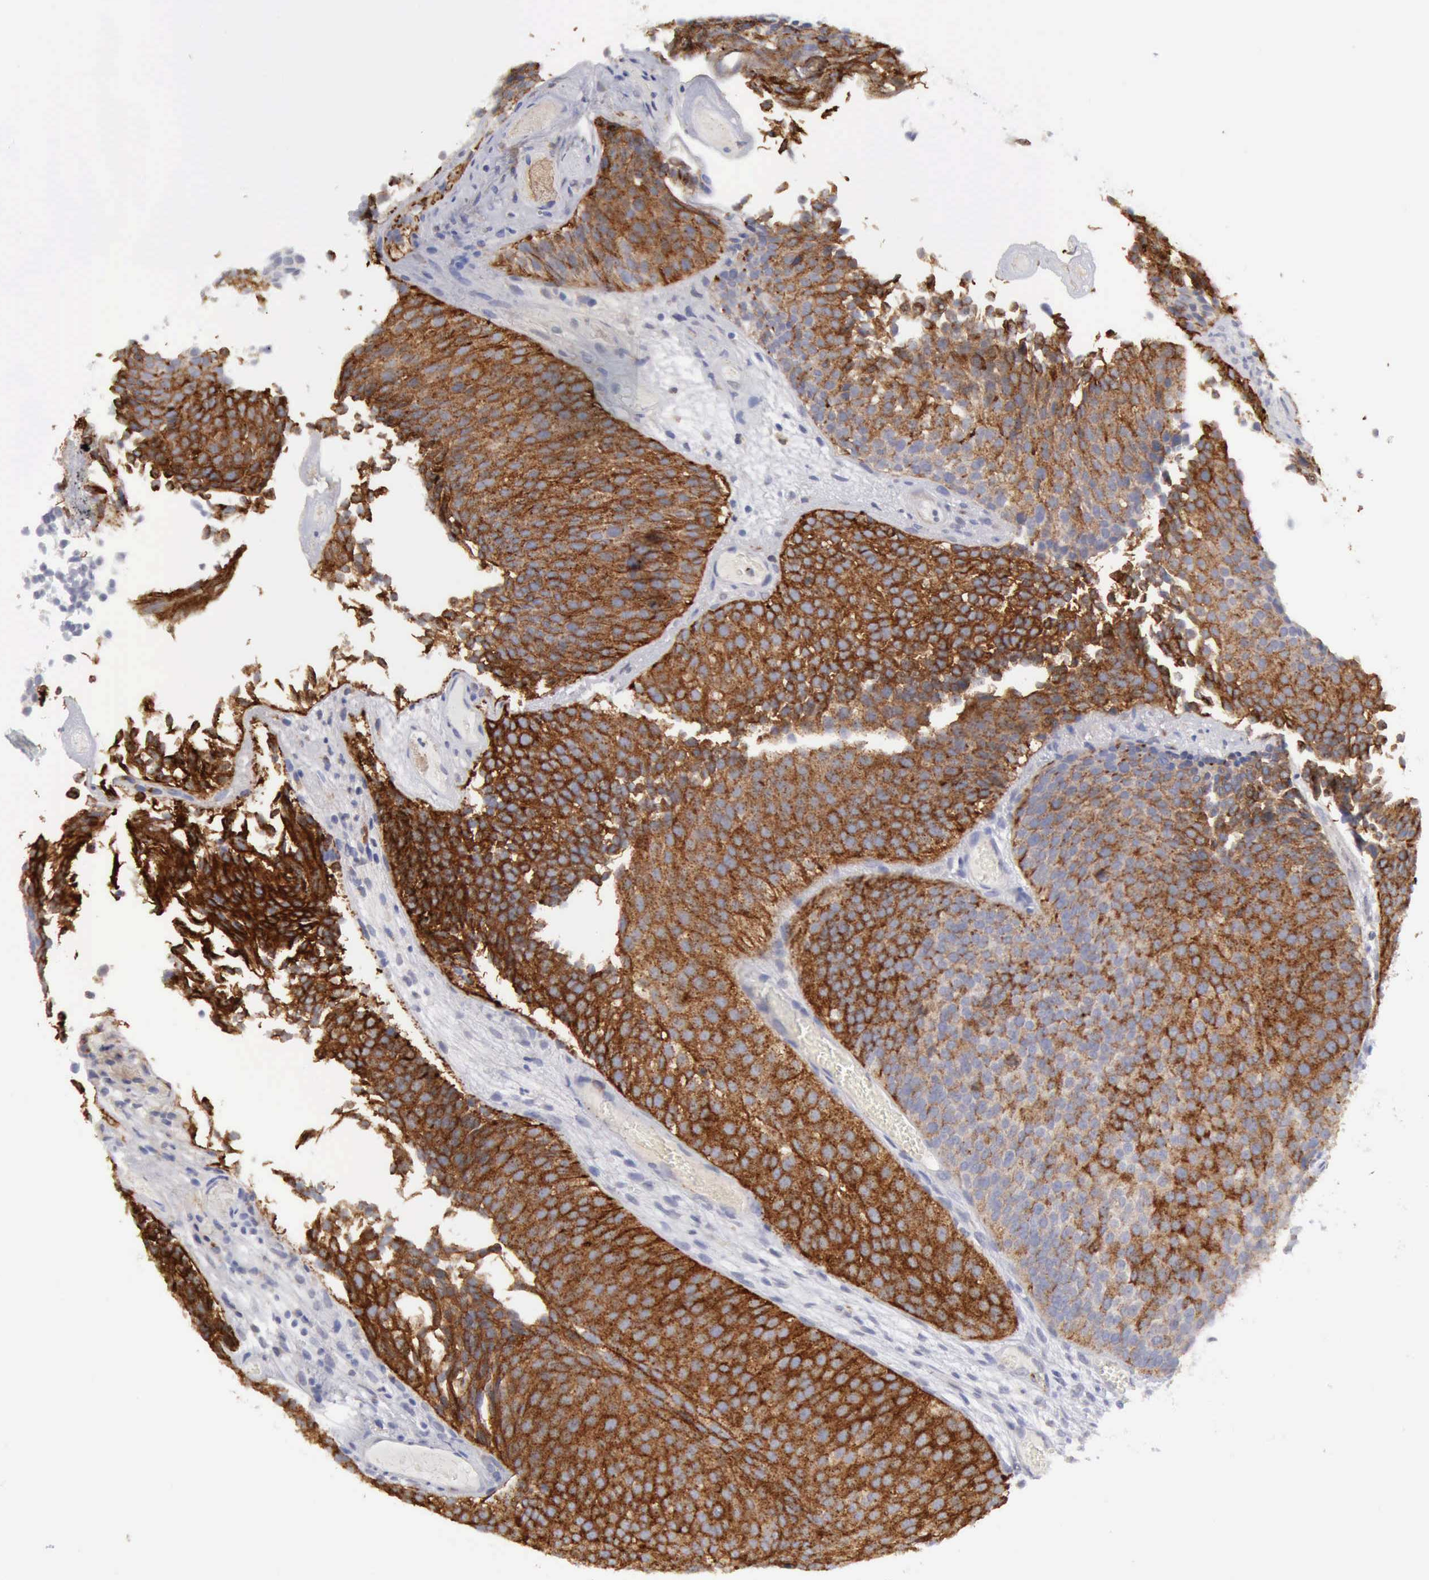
{"staining": {"intensity": "strong", "quantity": "25%-75%", "location": "cytoplasmic/membranous"}, "tissue": "urothelial cancer", "cell_type": "Tumor cells", "image_type": "cancer", "snomed": [{"axis": "morphology", "description": "Urothelial carcinoma, Low grade"}, {"axis": "topography", "description": "Urinary bladder"}], "caption": "IHC of human low-grade urothelial carcinoma reveals high levels of strong cytoplasmic/membranous staining in approximately 25%-75% of tumor cells.", "gene": "TFRC", "patient": {"sex": "male", "age": 84}}